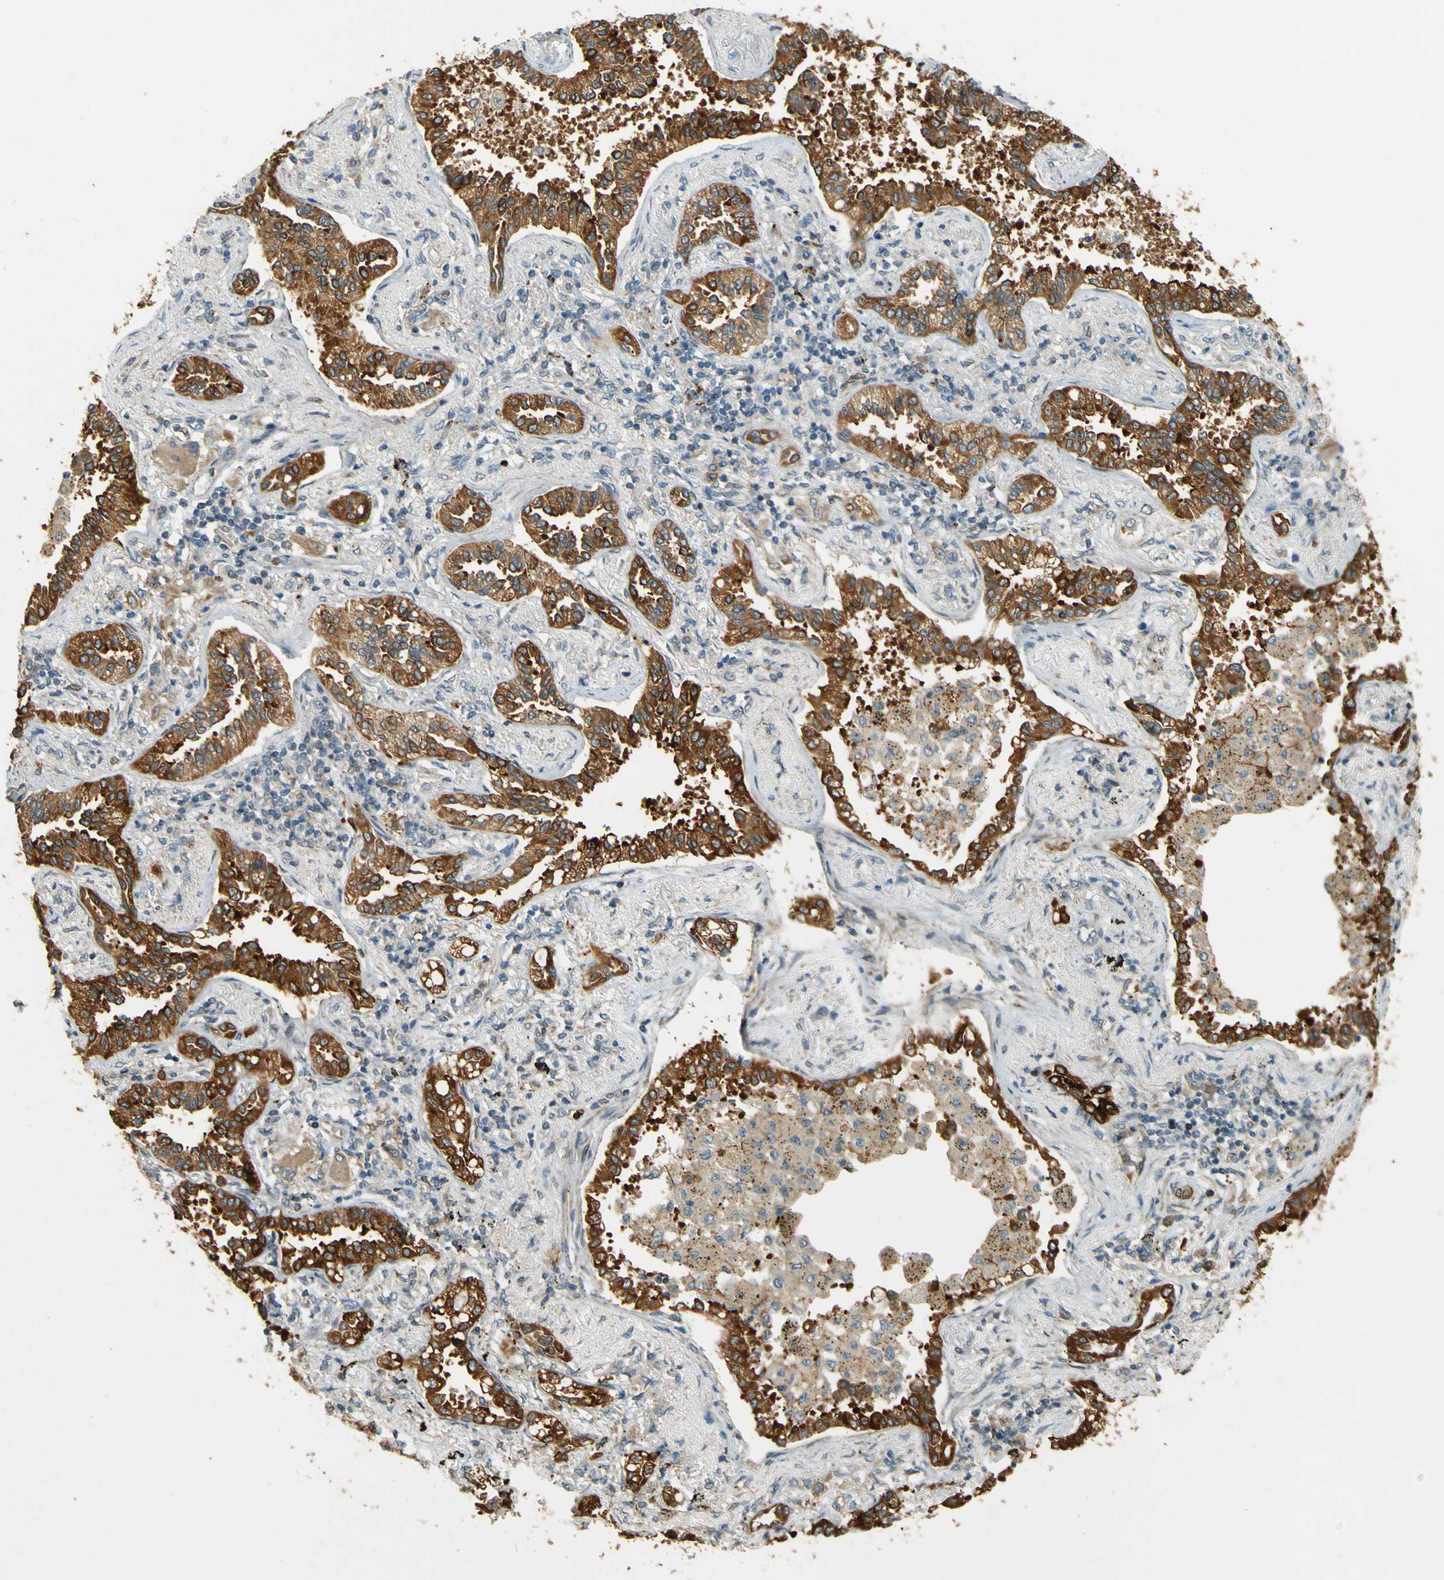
{"staining": {"intensity": "strong", "quantity": ">75%", "location": "cytoplasmic/membranous"}, "tissue": "lung cancer", "cell_type": "Tumor cells", "image_type": "cancer", "snomed": [{"axis": "morphology", "description": "Normal tissue, NOS"}, {"axis": "morphology", "description": "Adenocarcinoma, NOS"}, {"axis": "topography", "description": "Lung"}], "caption": "A histopathology image of human adenocarcinoma (lung) stained for a protein demonstrates strong cytoplasmic/membranous brown staining in tumor cells.", "gene": "LPCAT1", "patient": {"sex": "male", "age": 59}}